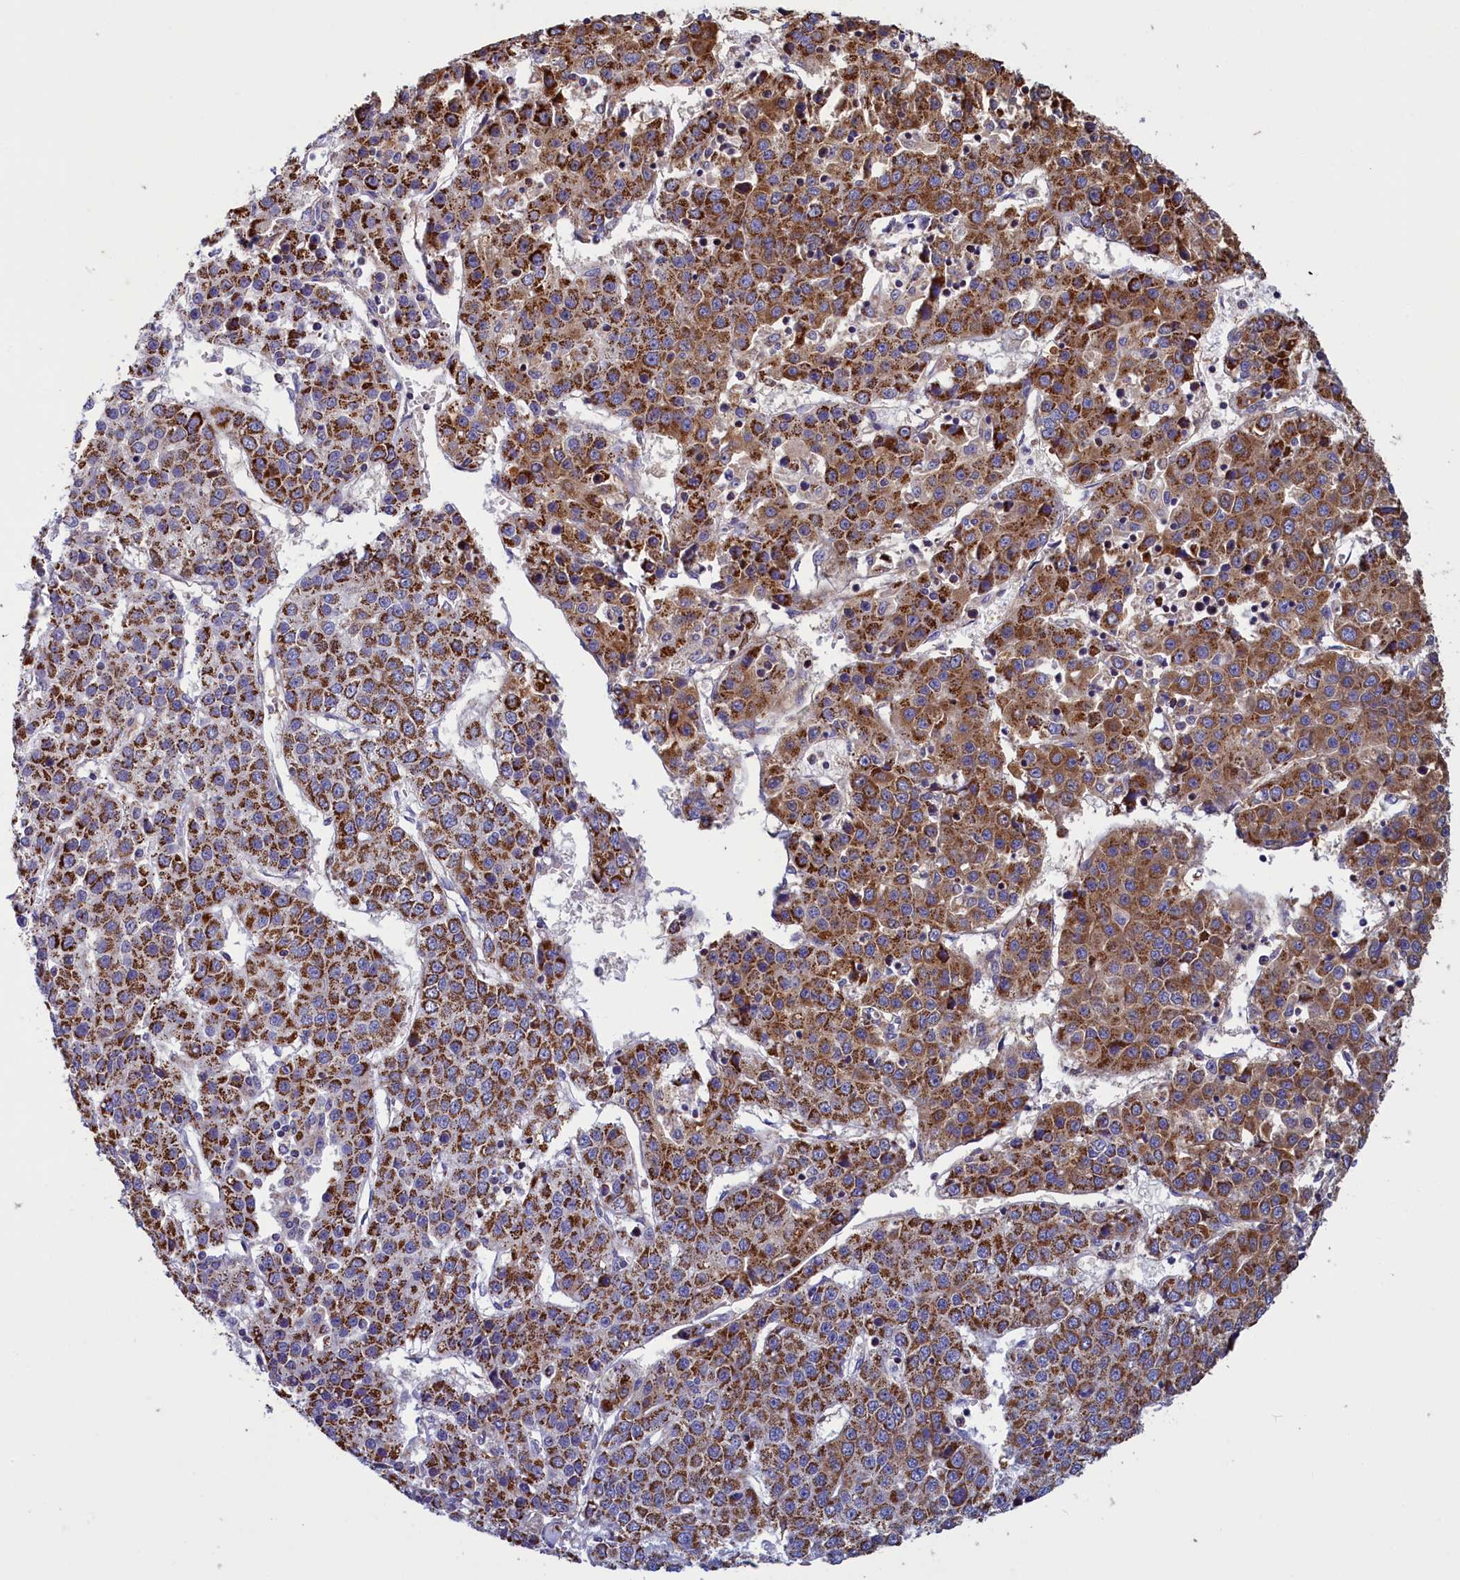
{"staining": {"intensity": "strong", "quantity": ">75%", "location": "cytoplasmic/membranous"}, "tissue": "liver cancer", "cell_type": "Tumor cells", "image_type": "cancer", "snomed": [{"axis": "morphology", "description": "Carcinoma, Hepatocellular, NOS"}, {"axis": "topography", "description": "Liver"}], "caption": "Brown immunohistochemical staining in human hepatocellular carcinoma (liver) demonstrates strong cytoplasmic/membranous expression in approximately >75% of tumor cells. The staining is performed using DAB brown chromogen to label protein expression. The nuclei are counter-stained blue using hematoxylin.", "gene": "IFT122", "patient": {"sex": "female", "age": 53}}